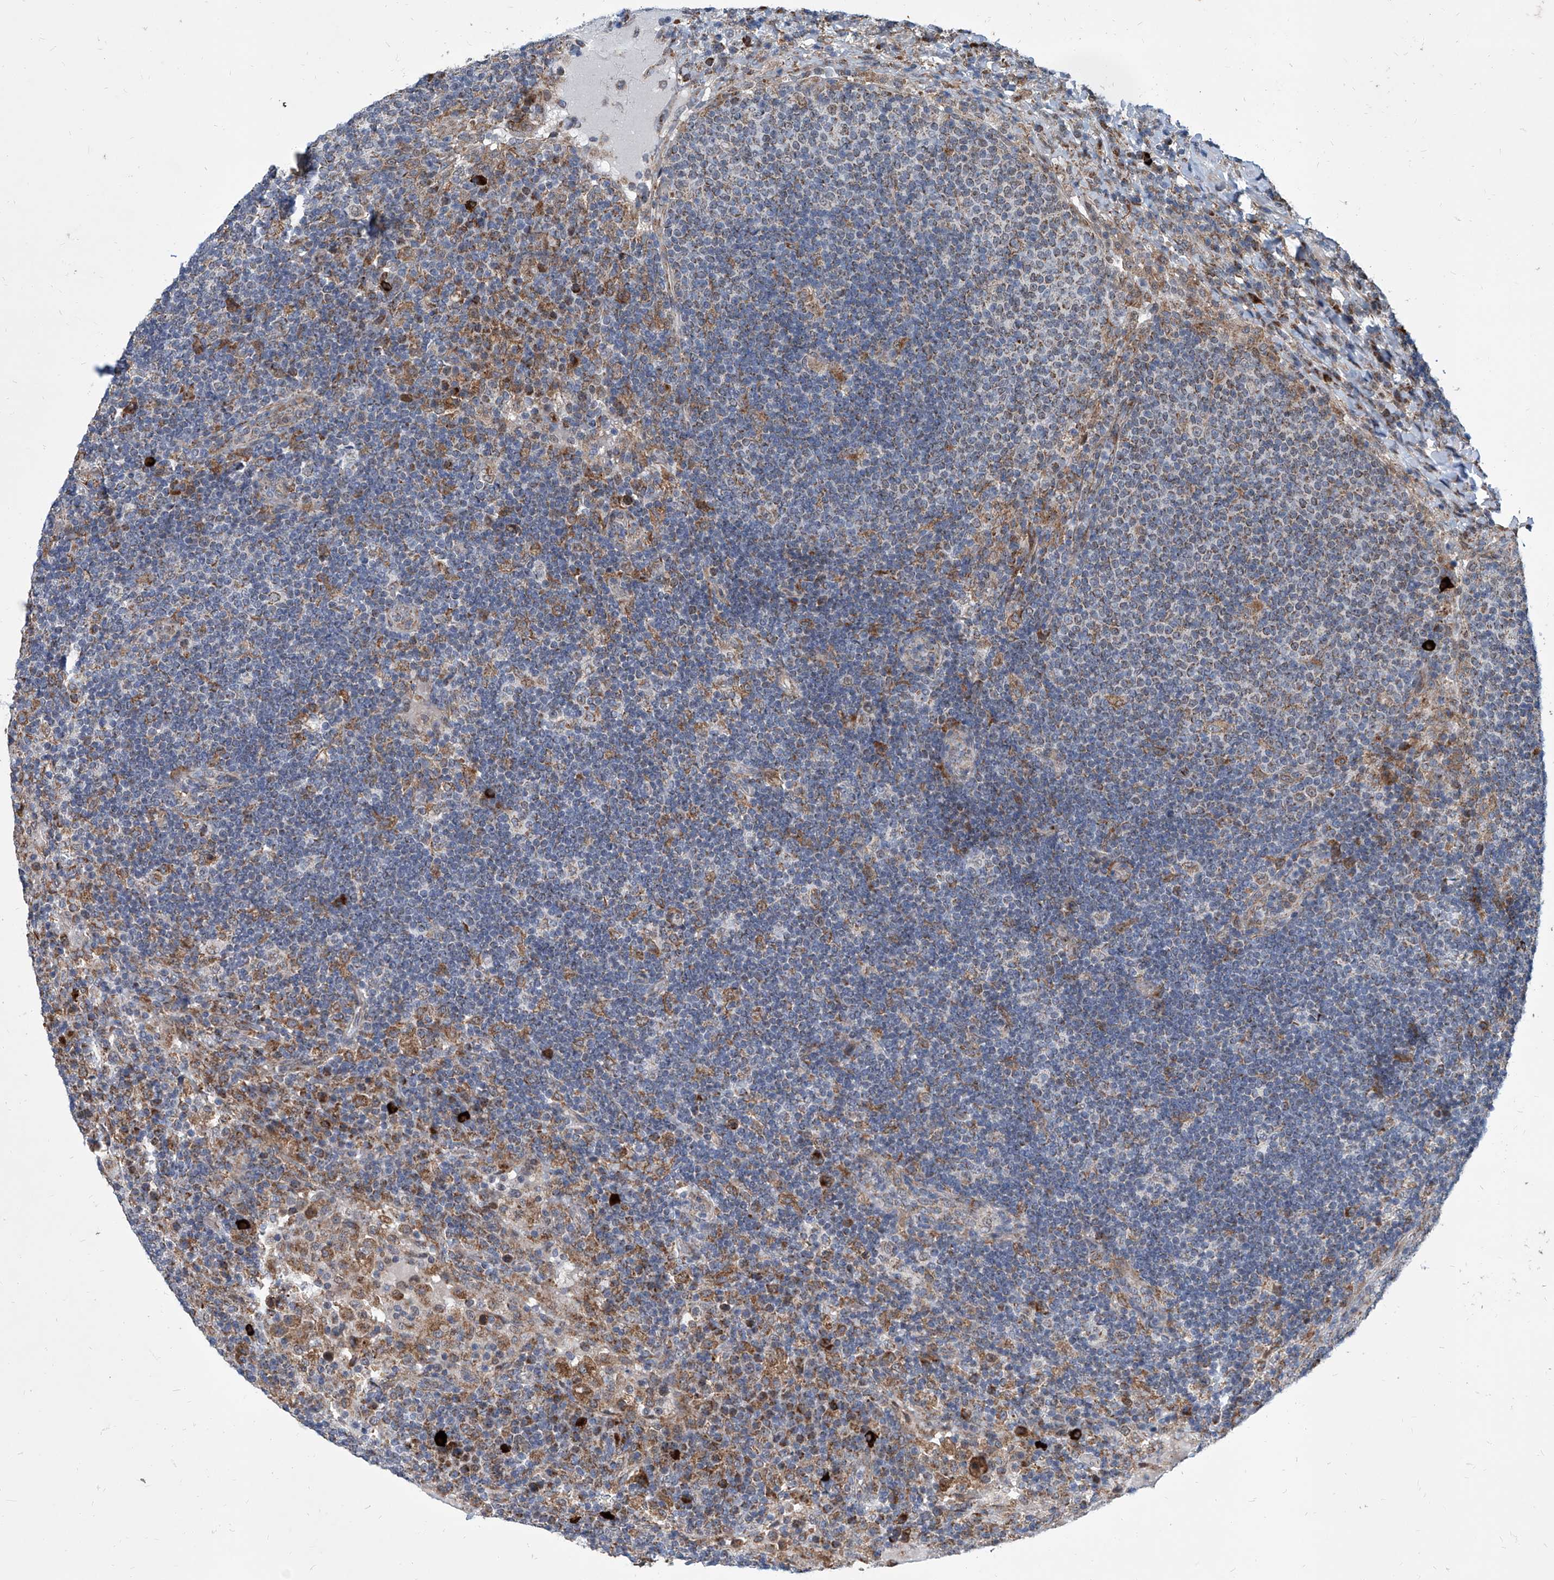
{"staining": {"intensity": "moderate", "quantity": "25%-75%", "location": "cytoplasmic/membranous"}, "tissue": "lymph node", "cell_type": "Germinal center cells", "image_type": "normal", "snomed": [{"axis": "morphology", "description": "Normal tissue, NOS"}, {"axis": "topography", "description": "Lymph node"}], "caption": "Protein analysis of benign lymph node displays moderate cytoplasmic/membranous expression in approximately 25%-75% of germinal center cells.", "gene": "USP48", "patient": {"sex": "female", "age": 53}}